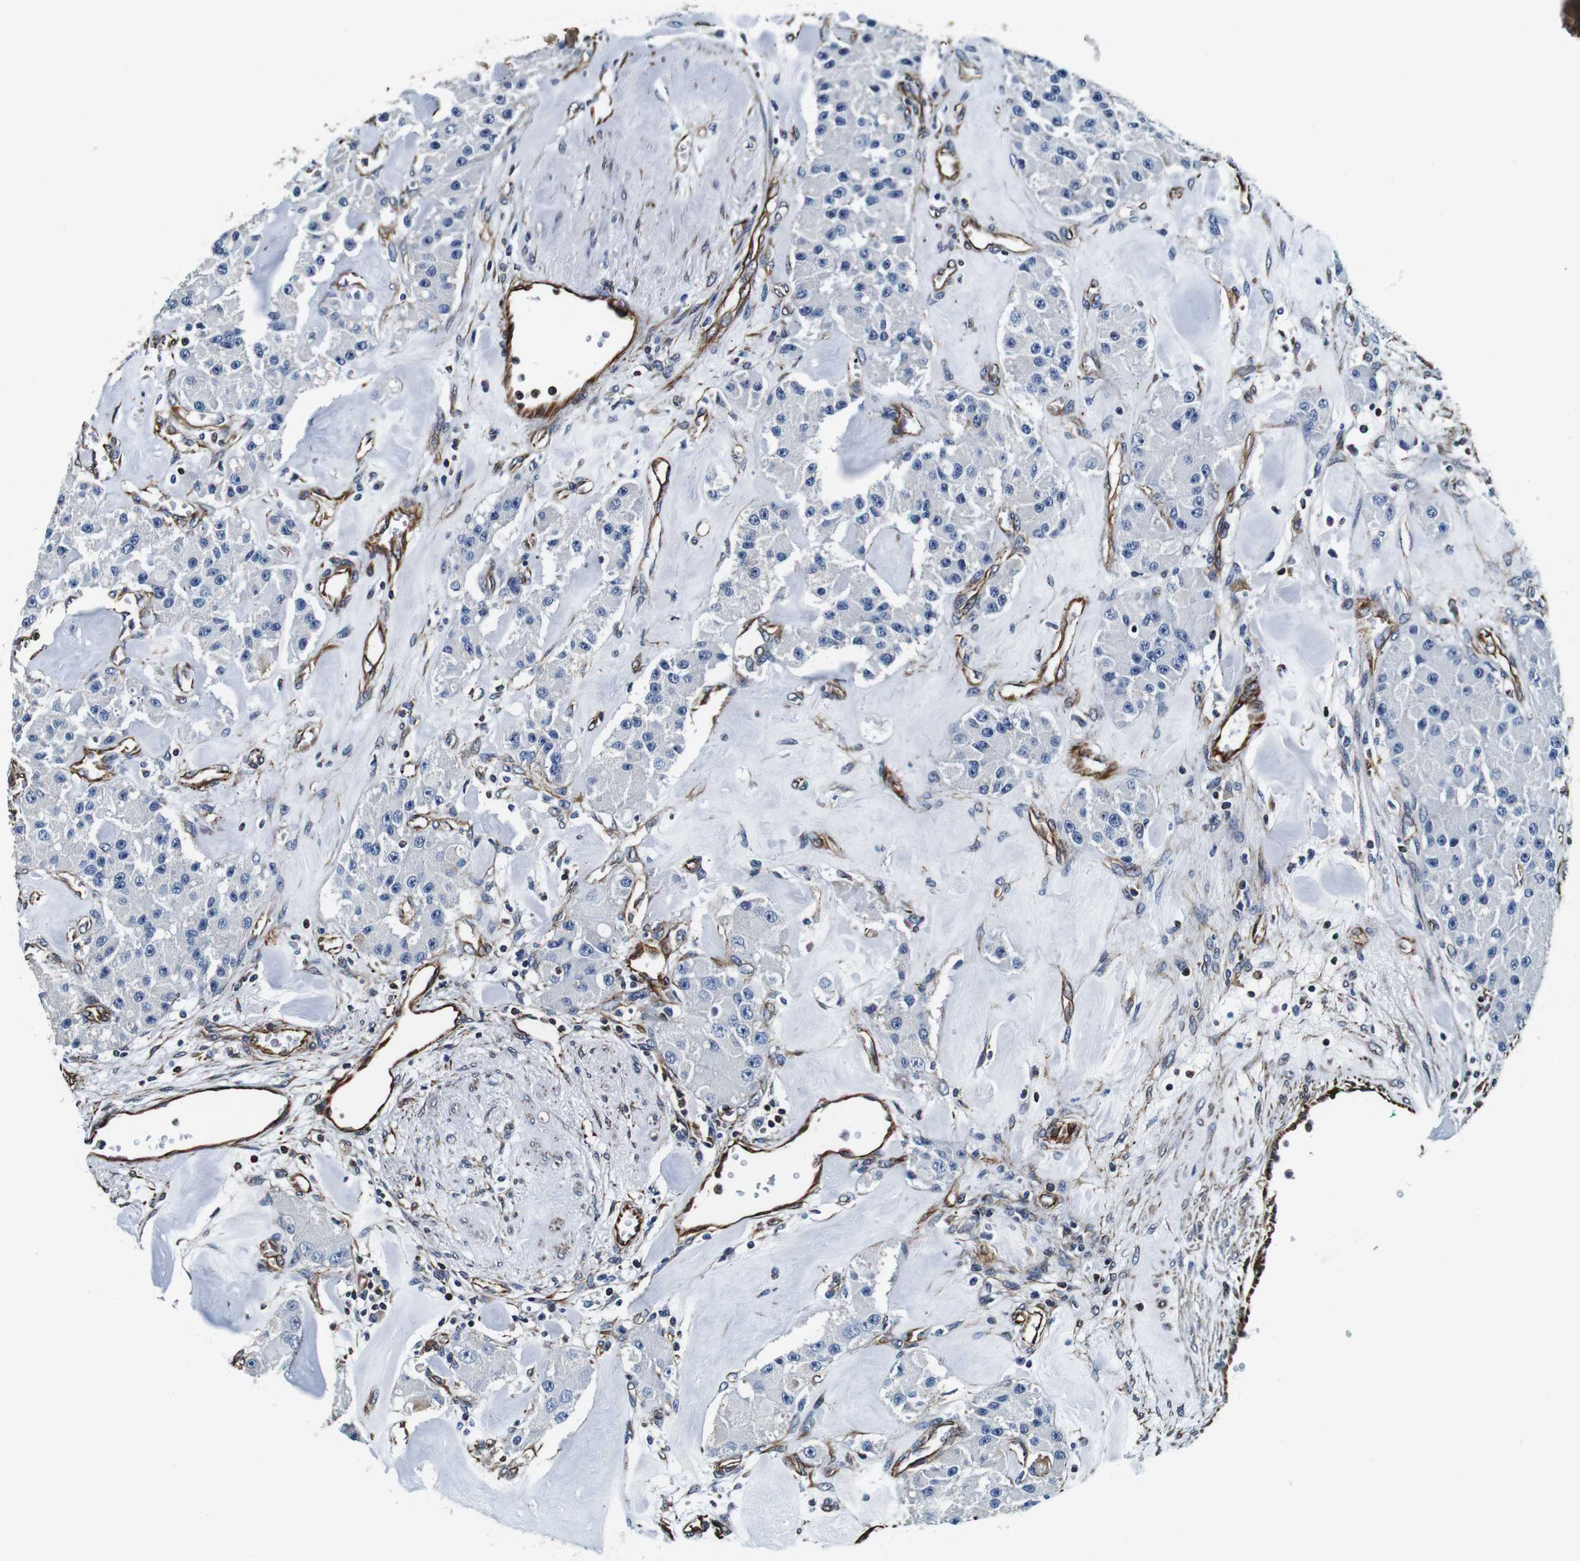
{"staining": {"intensity": "negative", "quantity": "none", "location": "none"}, "tissue": "carcinoid", "cell_type": "Tumor cells", "image_type": "cancer", "snomed": [{"axis": "morphology", "description": "Carcinoid, malignant, NOS"}, {"axis": "topography", "description": "Pancreas"}], "caption": "Immunohistochemistry (IHC) histopathology image of carcinoid stained for a protein (brown), which exhibits no expression in tumor cells. (DAB (3,3'-diaminobenzidine) immunohistochemistry (IHC) with hematoxylin counter stain).", "gene": "GJE1", "patient": {"sex": "male", "age": 41}}